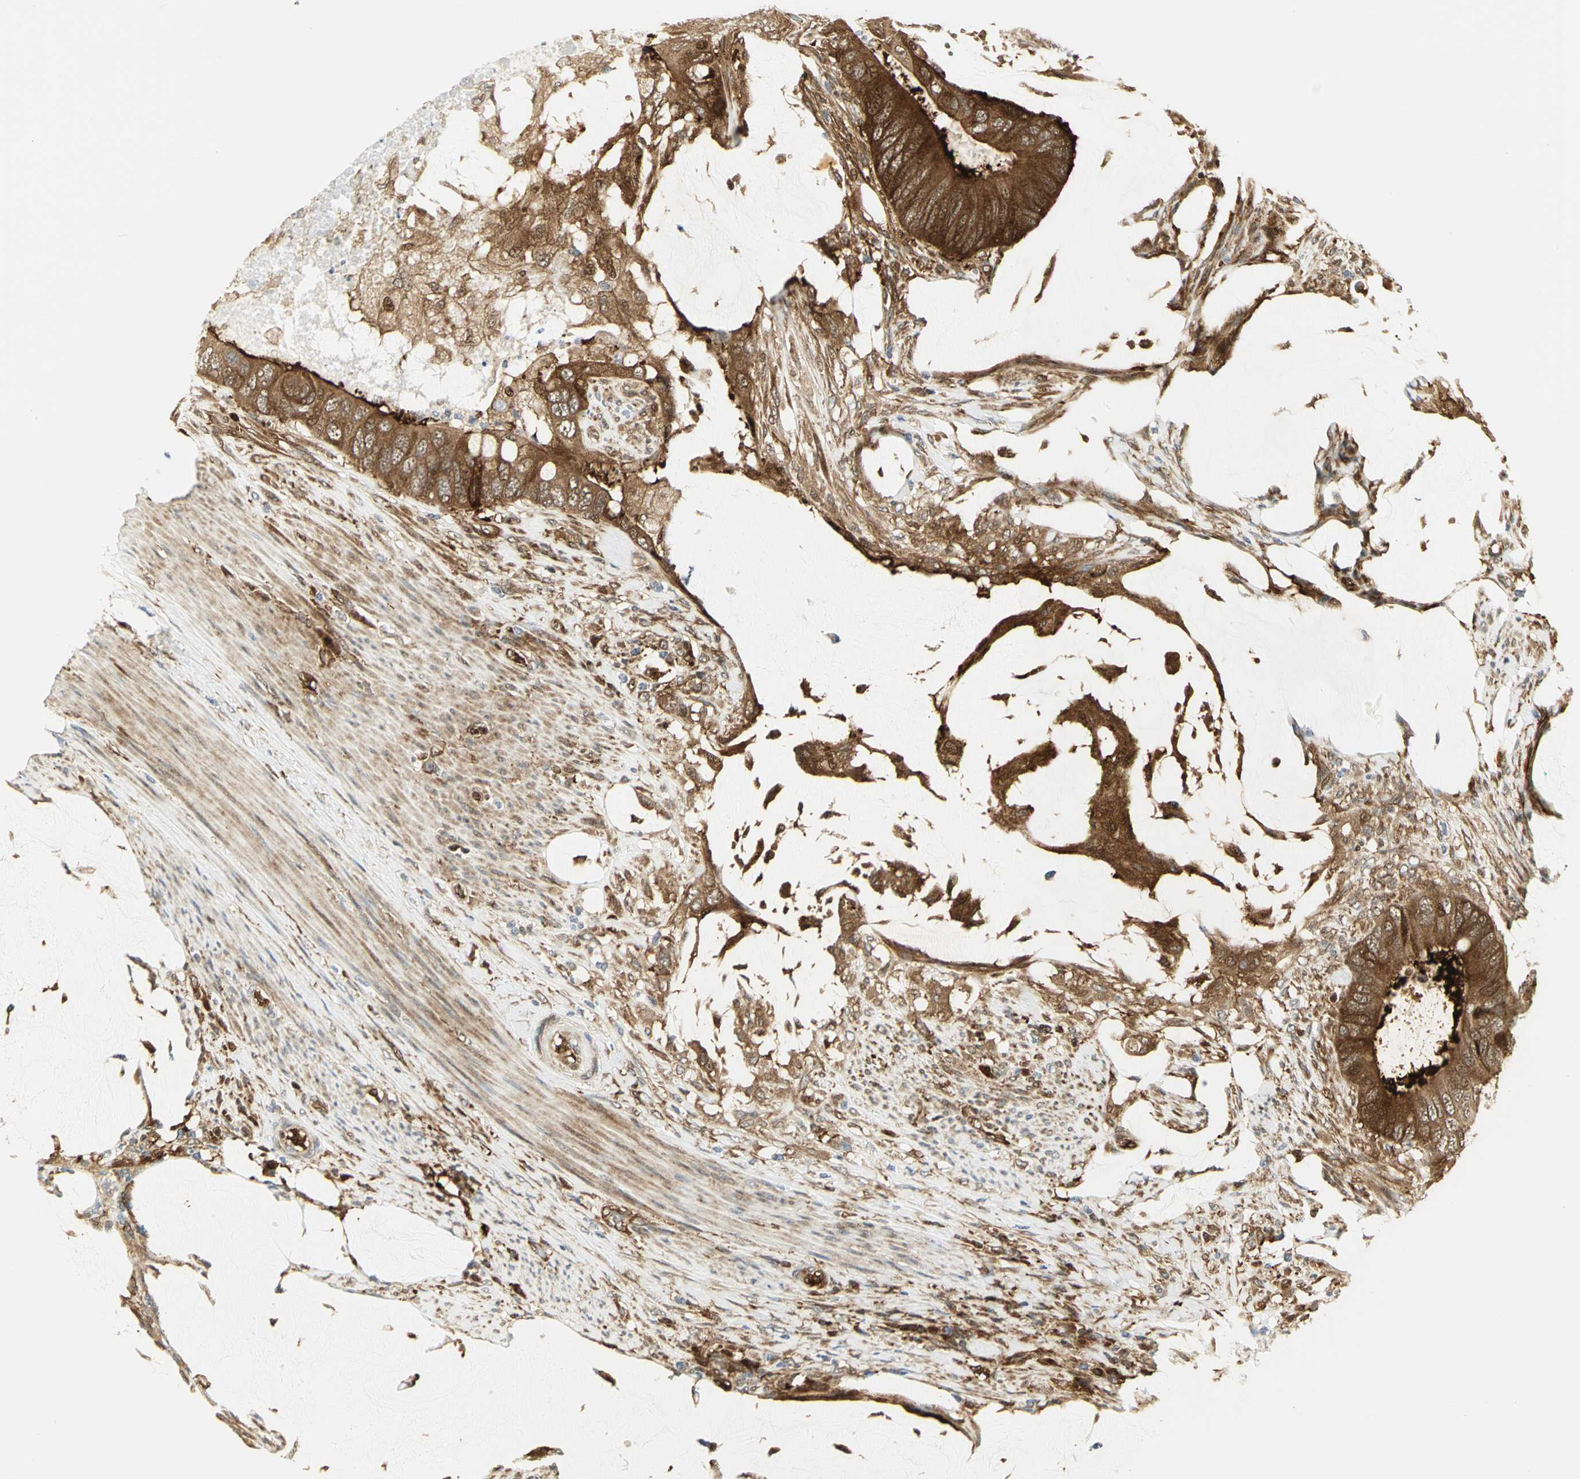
{"staining": {"intensity": "moderate", "quantity": ">75%", "location": "cytoplasmic/membranous"}, "tissue": "colorectal cancer", "cell_type": "Tumor cells", "image_type": "cancer", "snomed": [{"axis": "morphology", "description": "Adenocarcinoma, NOS"}, {"axis": "topography", "description": "Rectum"}], "caption": "Immunohistochemistry (IHC) of human colorectal cancer (adenocarcinoma) reveals medium levels of moderate cytoplasmic/membranous staining in about >75% of tumor cells.", "gene": "EEA1", "patient": {"sex": "female", "age": 77}}